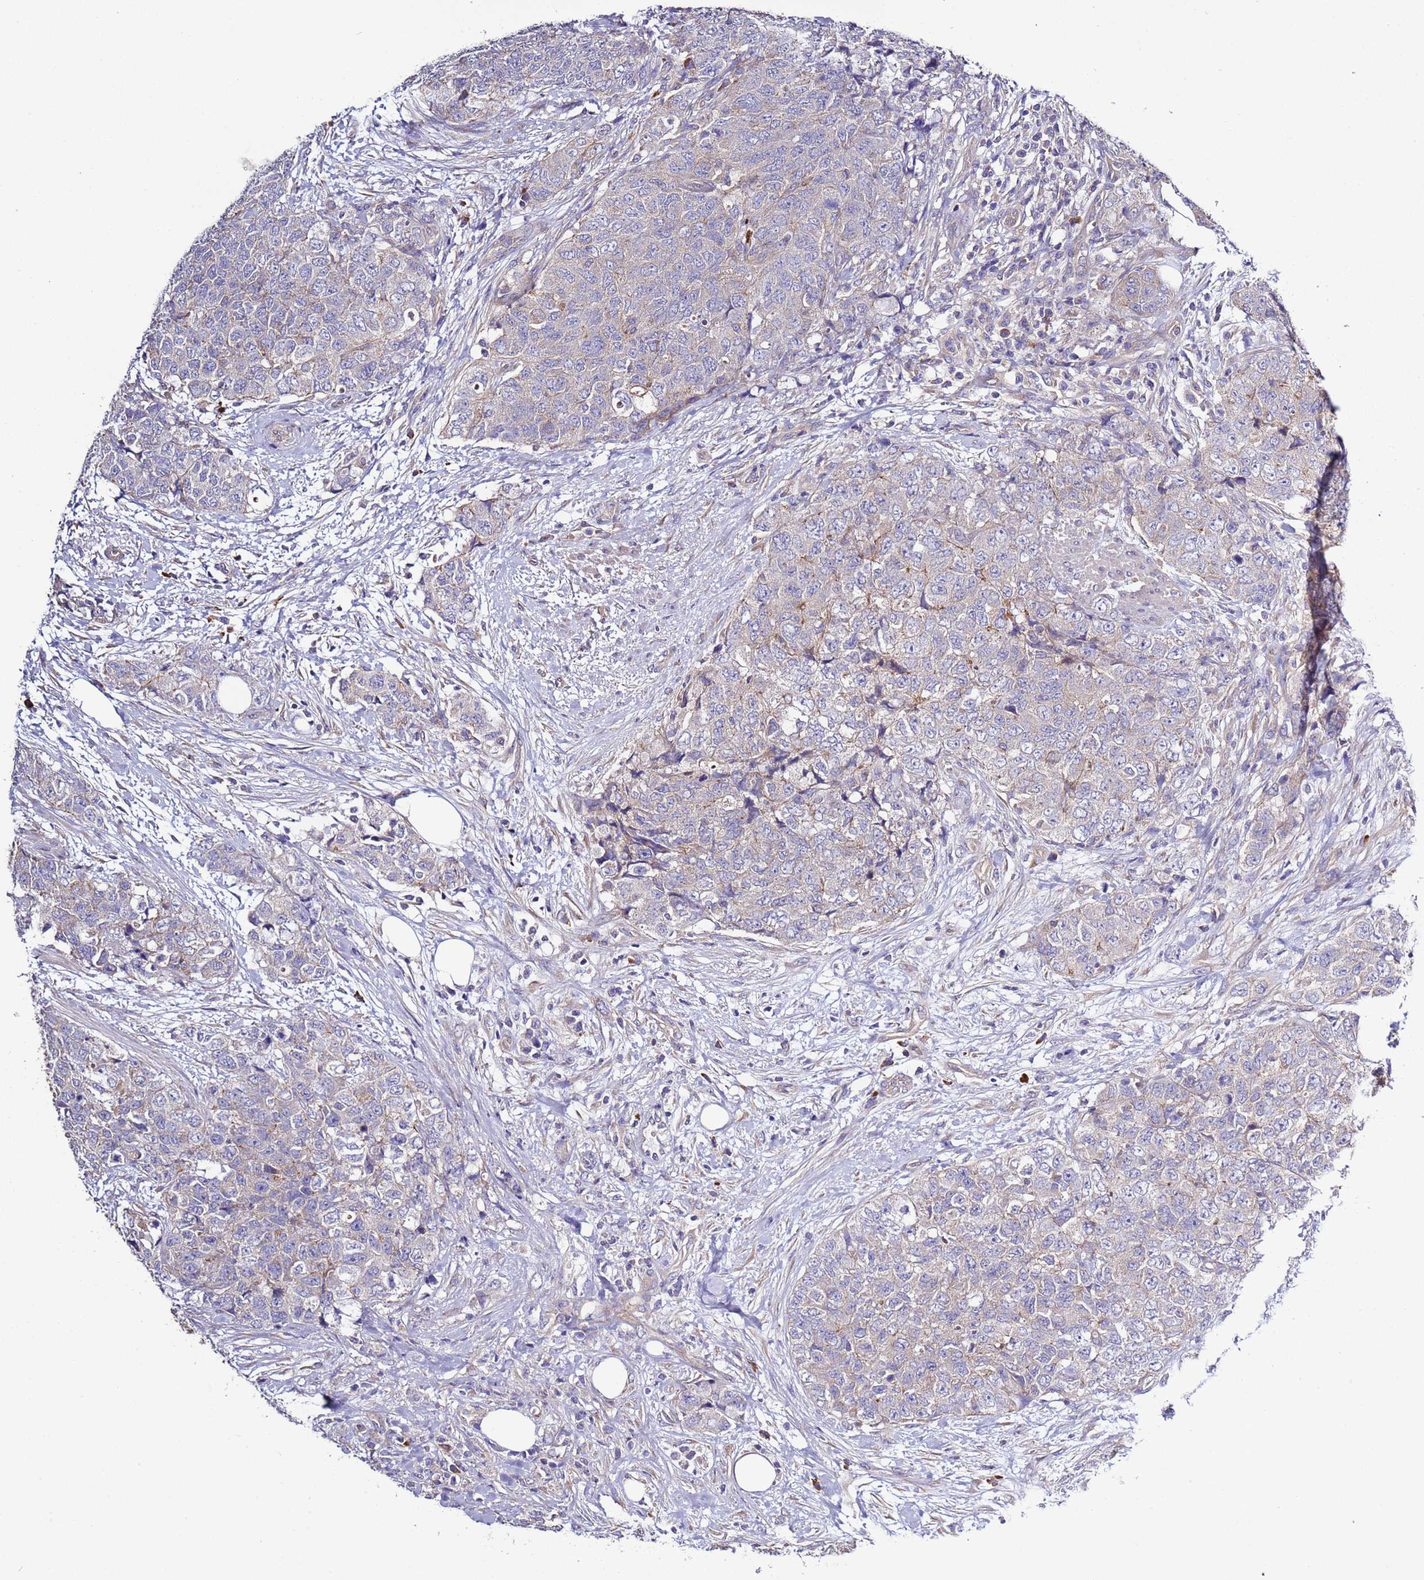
{"staining": {"intensity": "weak", "quantity": "<25%", "location": "cytoplasmic/membranous"}, "tissue": "urothelial cancer", "cell_type": "Tumor cells", "image_type": "cancer", "snomed": [{"axis": "morphology", "description": "Urothelial carcinoma, High grade"}, {"axis": "topography", "description": "Urinary bladder"}], "caption": "This is an immunohistochemistry photomicrograph of urothelial cancer. There is no staining in tumor cells.", "gene": "SPCS1", "patient": {"sex": "female", "age": 78}}